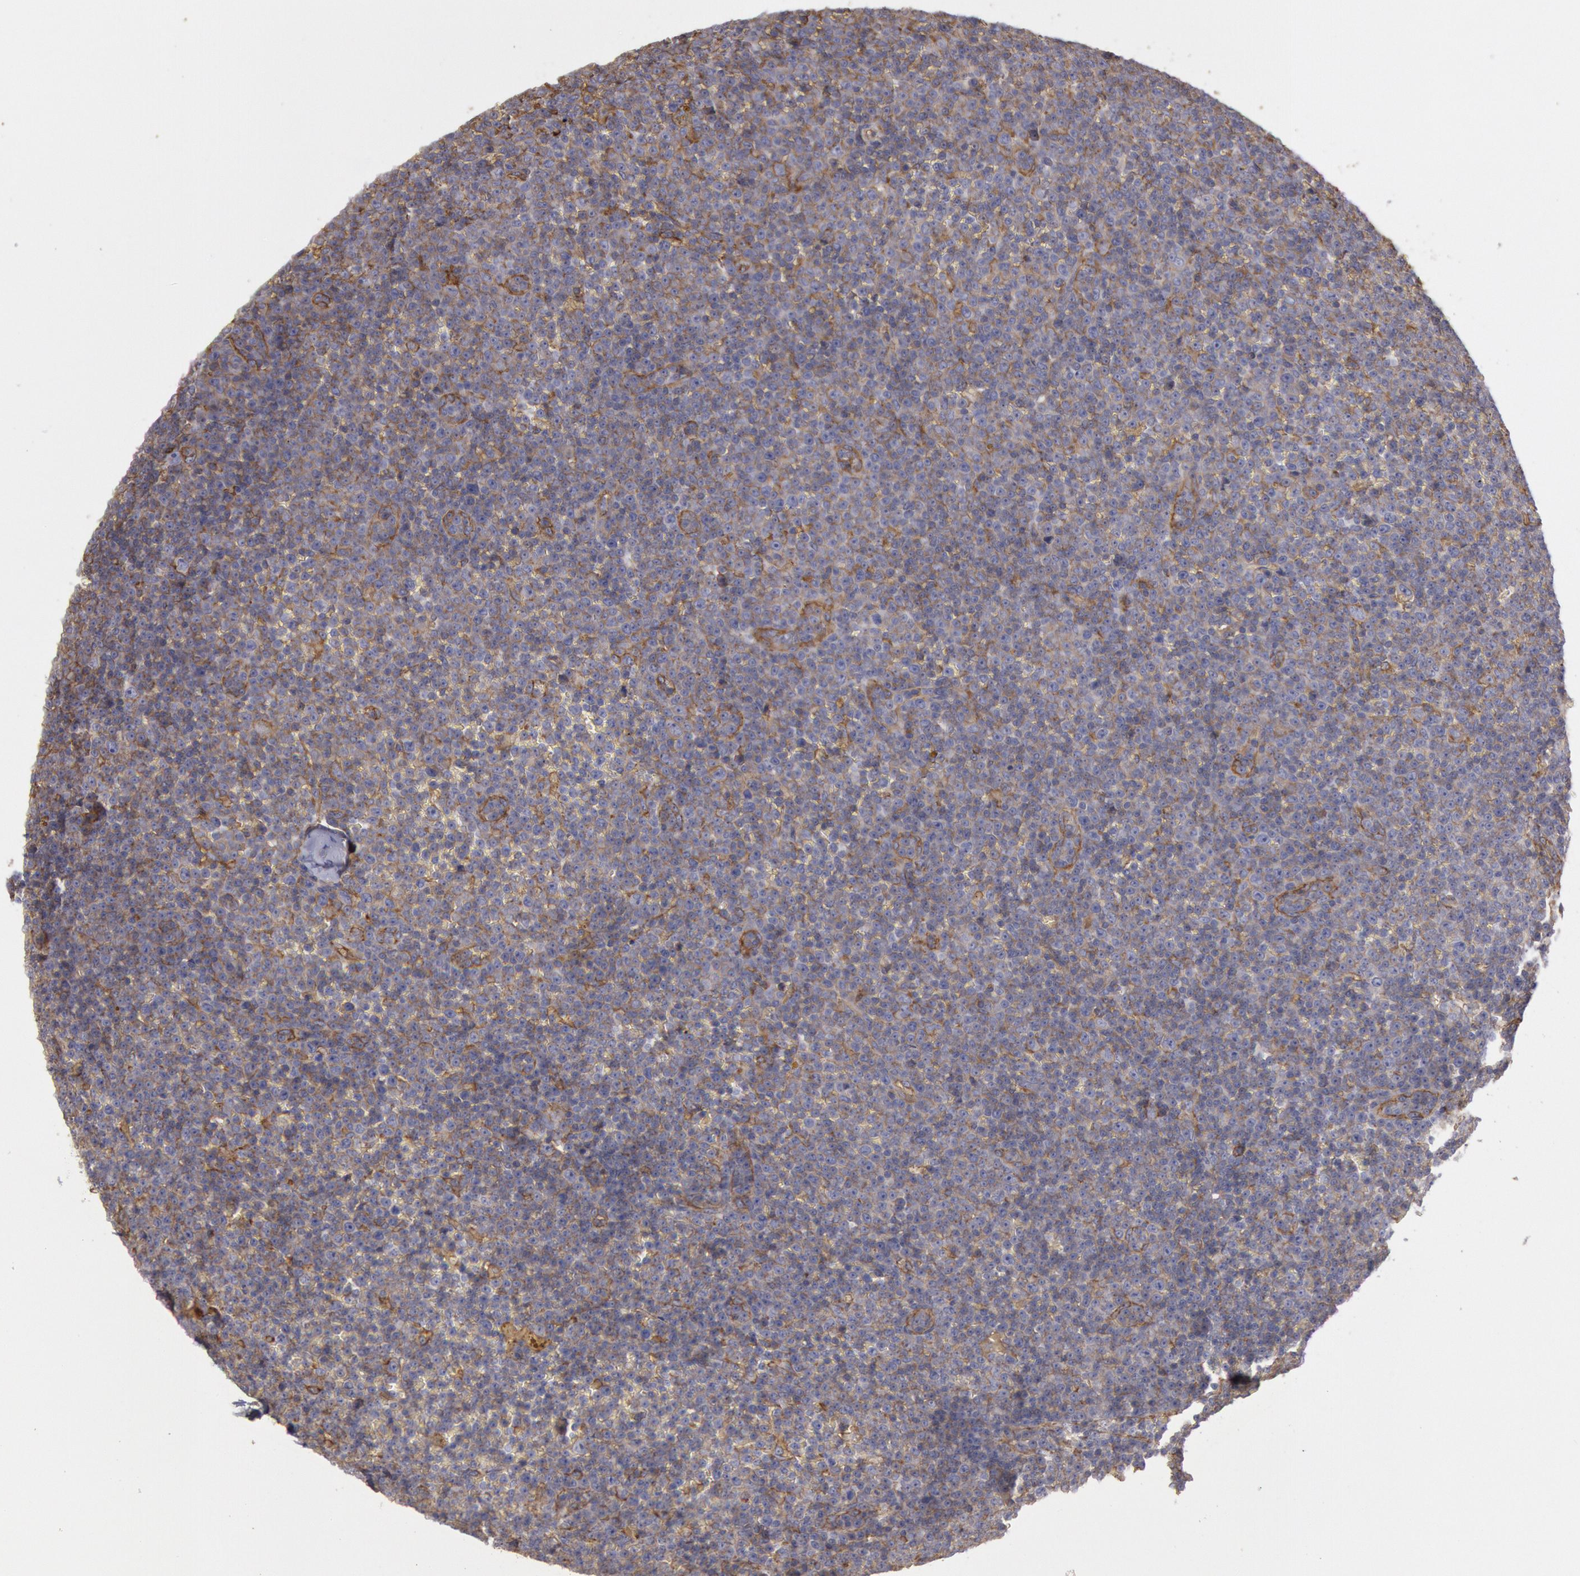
{"staining": {"intensity": "moderate", "quantity": "25%-75%", "location": "cytoplasmic/membranous"}, "tissue": "lymphoma", "cell_type": "Tumor cells", "image_type": "cancer", "snomed": [{"axis": "morphology", "description": "Malignant lymphoma, non-Hodgkin's type, Low grade"}, {"axis": "topography", "description": "Lymph node"}], "caption": "Low-grade malignant lymphoma, non-Hodgkin's type was stained to show a protein in brown. There is medium levels of moderate cytoplasmic/membranous expression in approximately 25%-75% of tumor cells.", "gene": "SNAP23", "patient": {"sex": "male", "age": 50}}